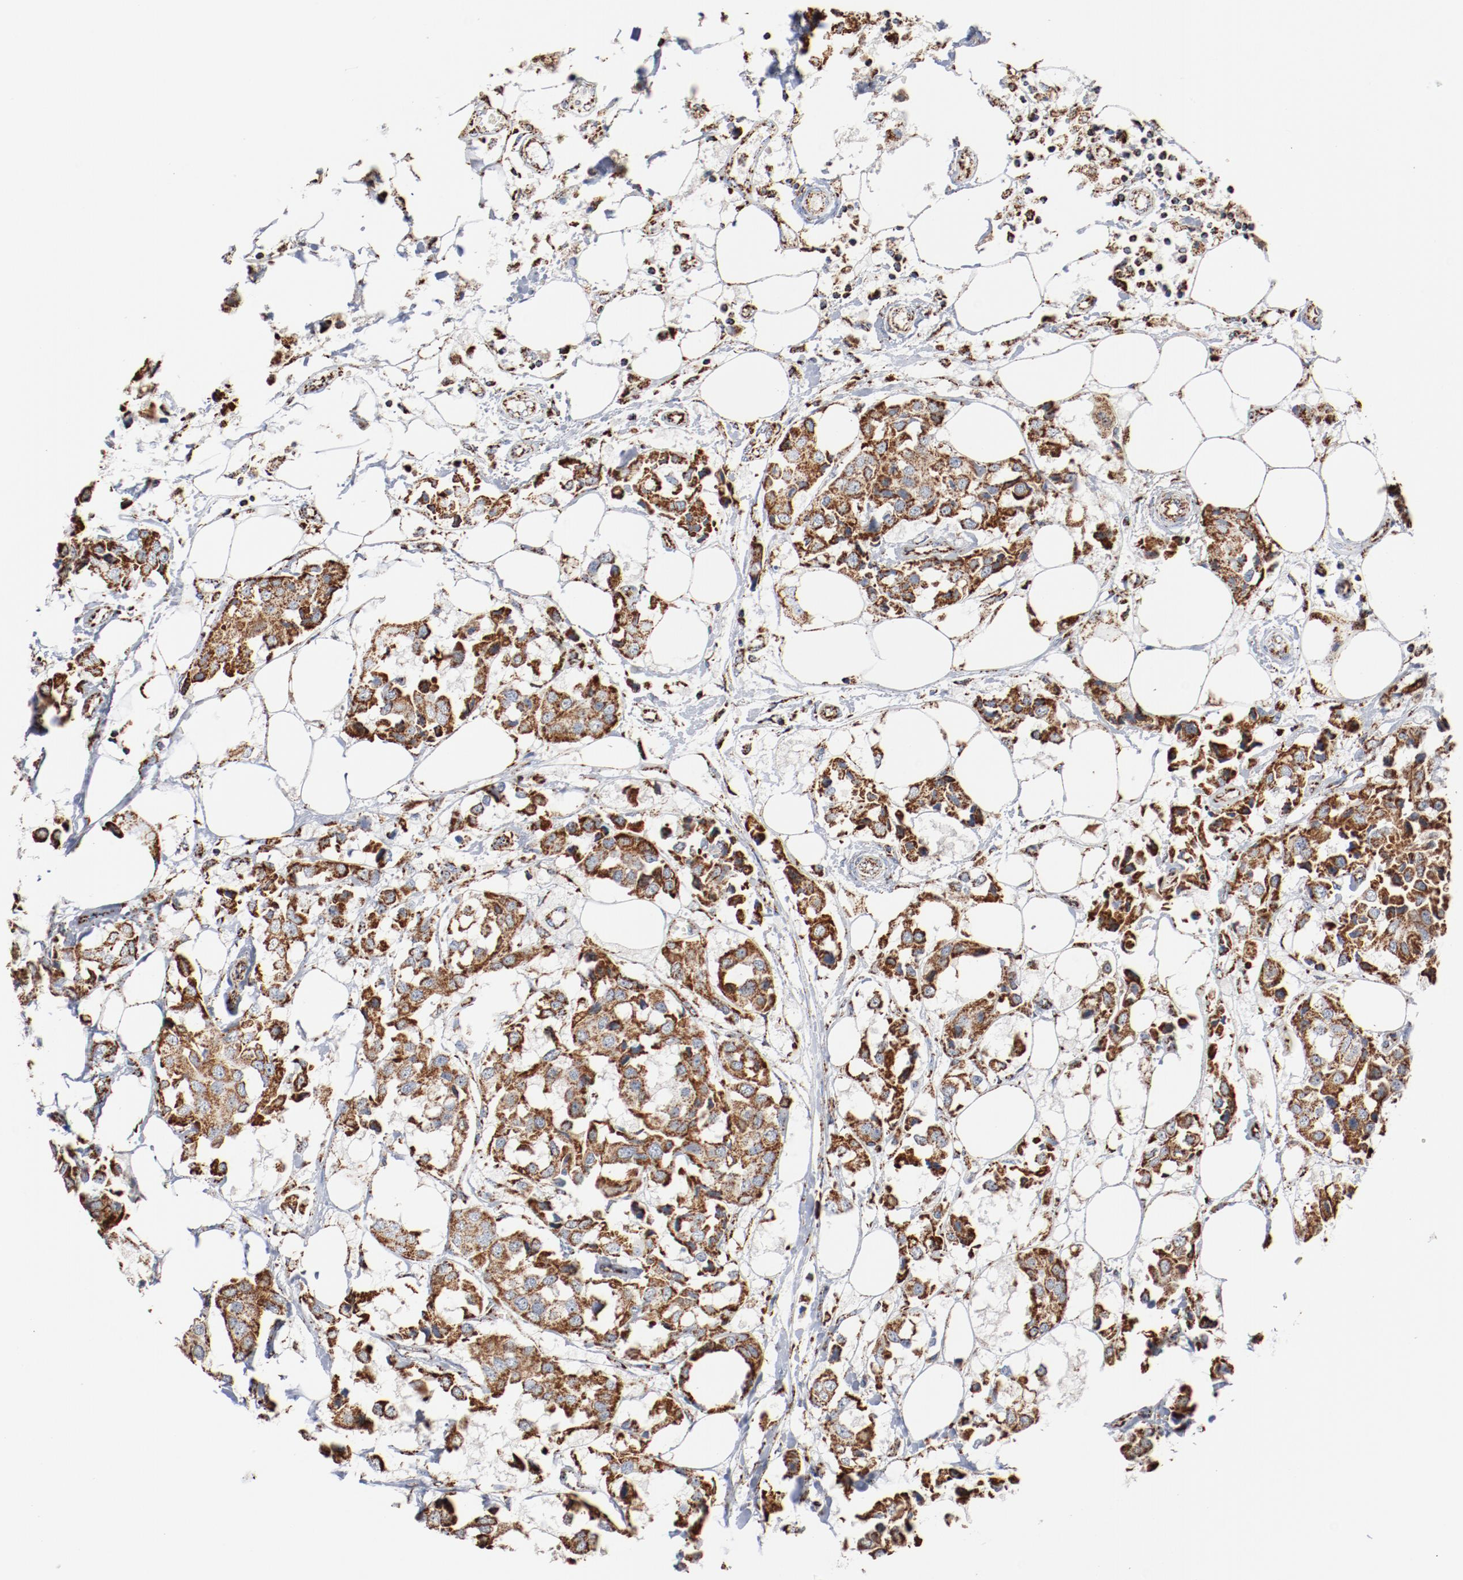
{"staining": {"intensity": "moderate", "quantity": ">75%", "location": "cytoplasmic/membranous"}, "tissue": "breast cancer", "cell_type": "Tumor cells", "image_type": "cancer", "snomed": [{"axis": "morphology", "description": "Duct carcinoma"}, {"axis": "topography", "description": "Breast"}], "caption": "A brown stain highlights moderate cytoplasmic/membranous positivity of a protein in human breast infiltrating ductal carcinoma tumor cells. (Stains: DAB (3,3'-diaminobenzidine) in brown, nuclei in blue, Microscopy: brightfield microscopy at high magnification).", "gene": "NDUFS4", "patient": {"sex": "female", "age": 80}}